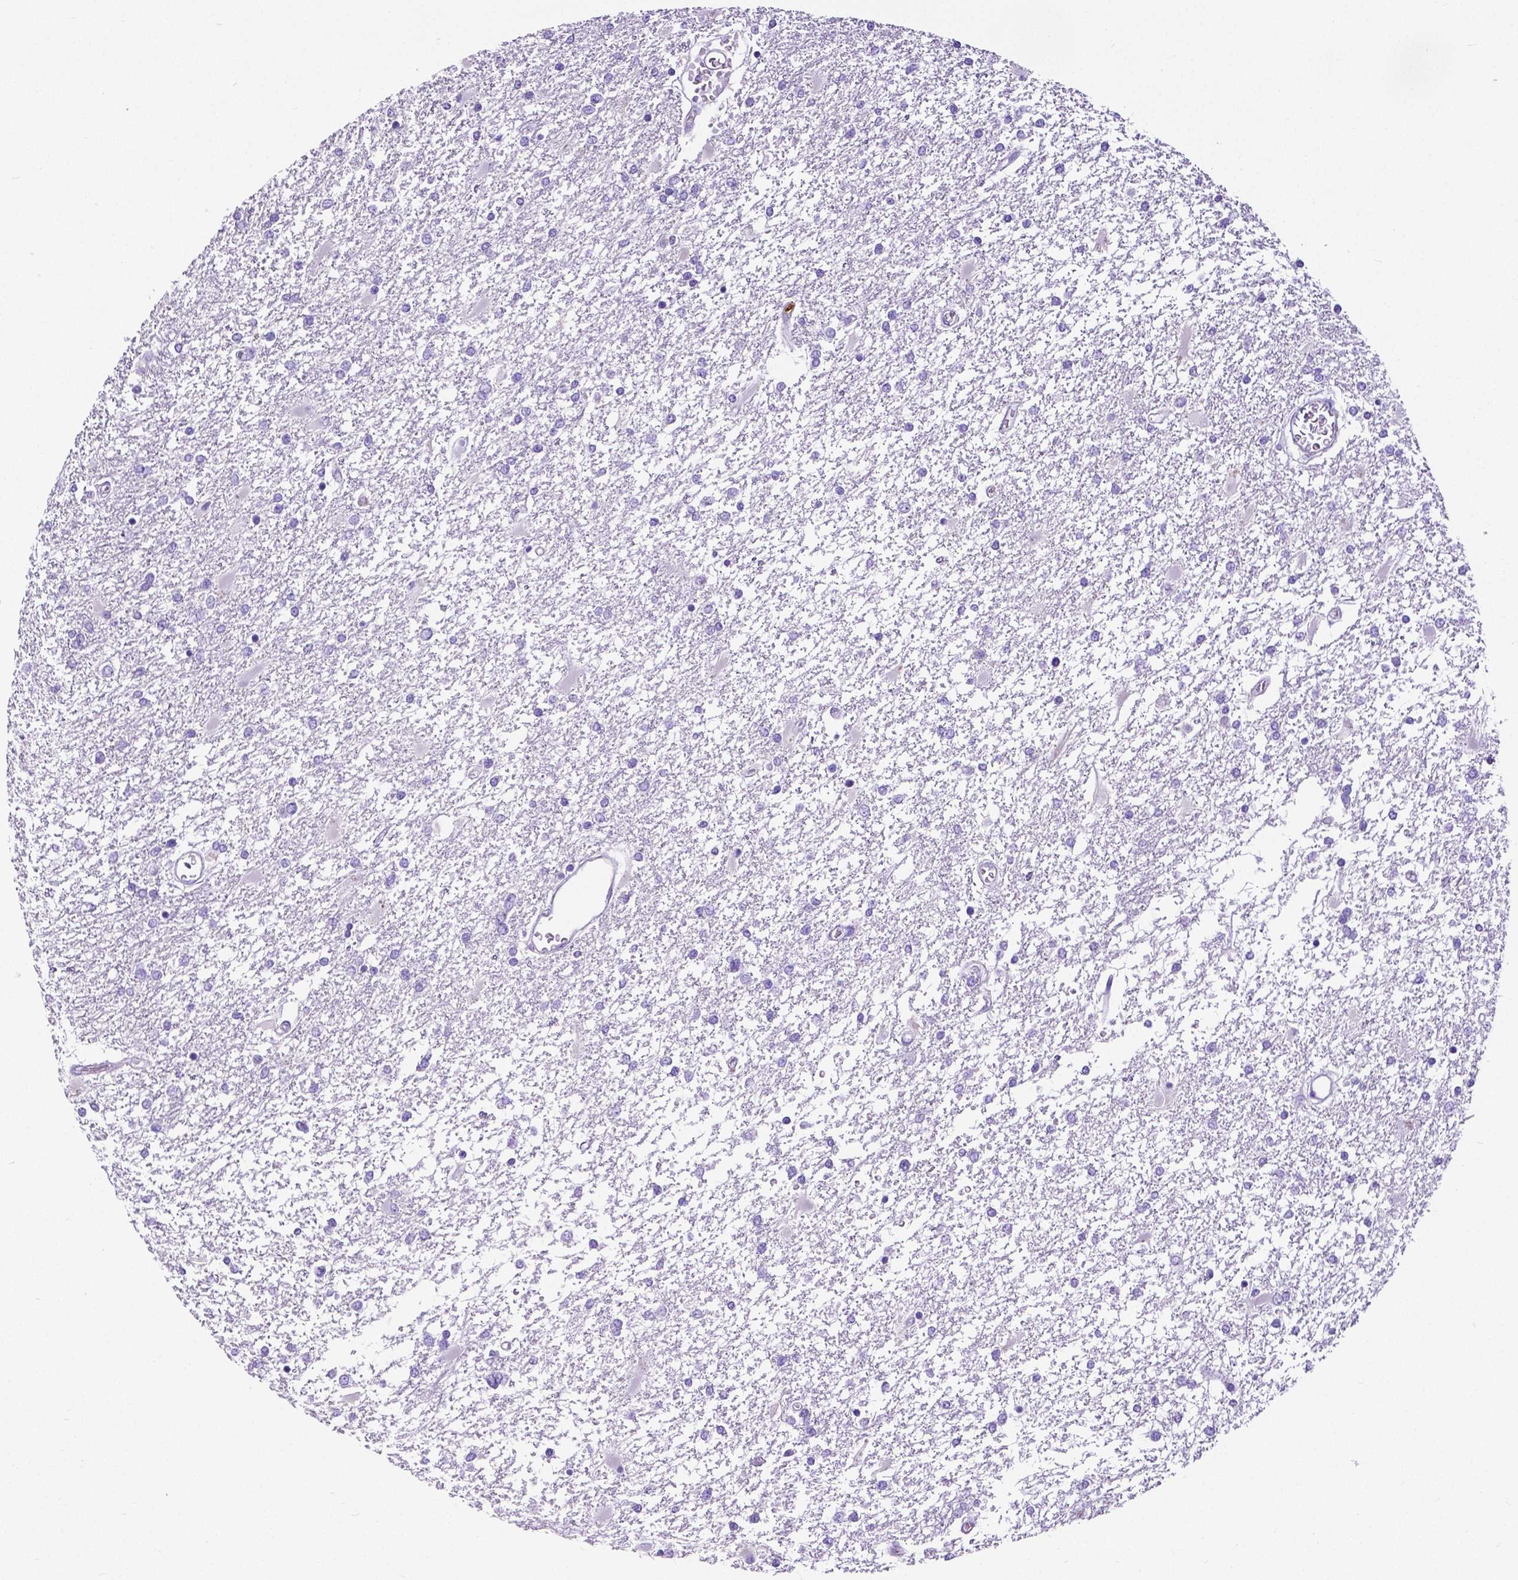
{"staining": {"intensity": "negative", "quantity": "none", "location": "none"}, "tissue": "glioma", "cell_type": "Tumor cells", "image_type": "cancer", "snomed": [{"axis": "morphology", "description": "Glioma, malignant, High grade"}, {"axis": "topography", "description": "Cerebral cortex"}], "caption": "The immunohistochemistry image has no significant staining in tumor cells of malignant glioma (high-grade) tissue.", "gene": "MMP9", "patient": {"sex": "male", "age": 79}}